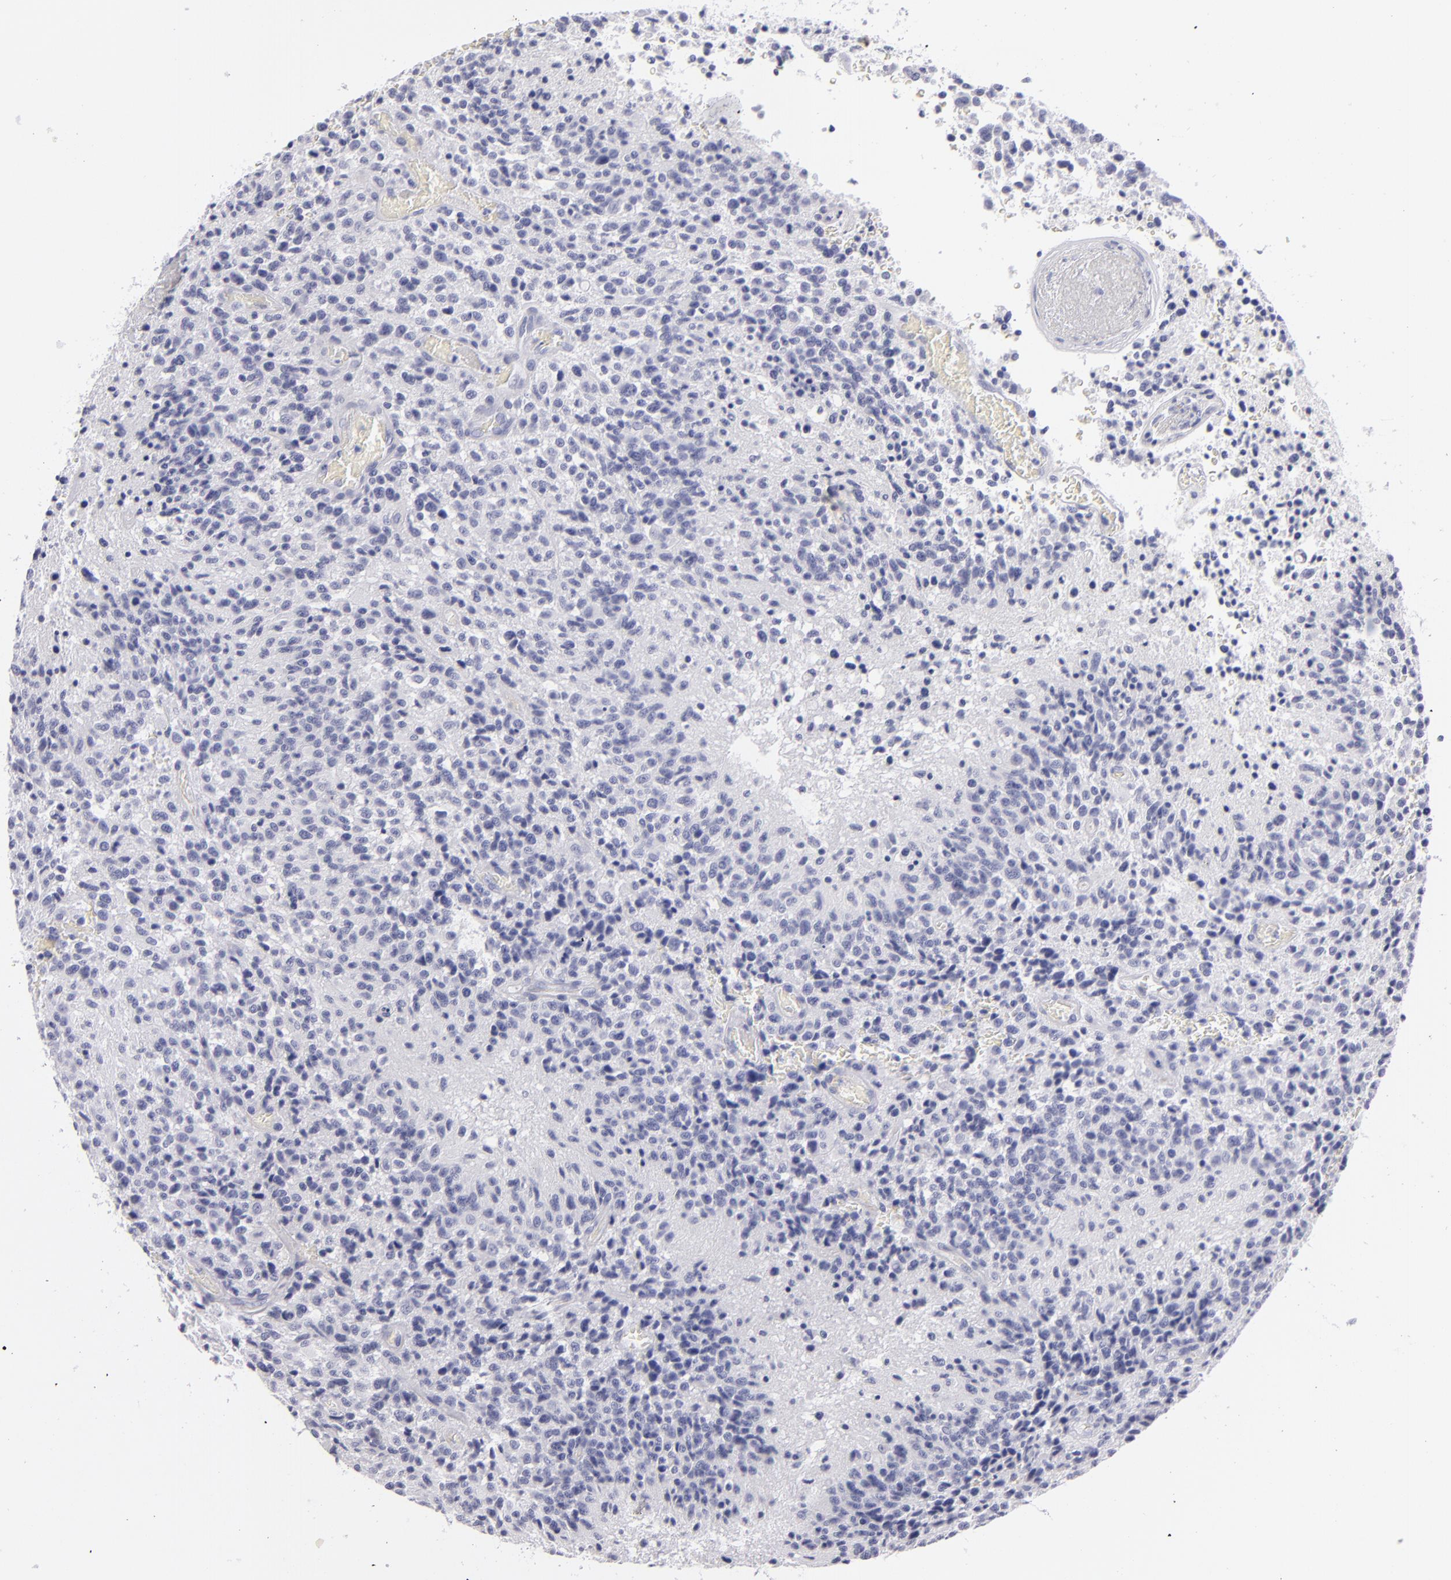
{"staining": {"intensity": "negative", "quantity": "none", "location": "none"}, "tissue": "glioma", "cell_type": "Tumor cells", "image_type": "cancer", "snomed": [{"axis": "morphology", "description": "Glioma, malignant, High grade"}, {"axis": "topography", "description": "Brain"}], "caption": "The histopathology image shows no significant staining in tumor cells of glioma.", "gene": "MYH11", "patient": {"sex": "male", "age": 36}}